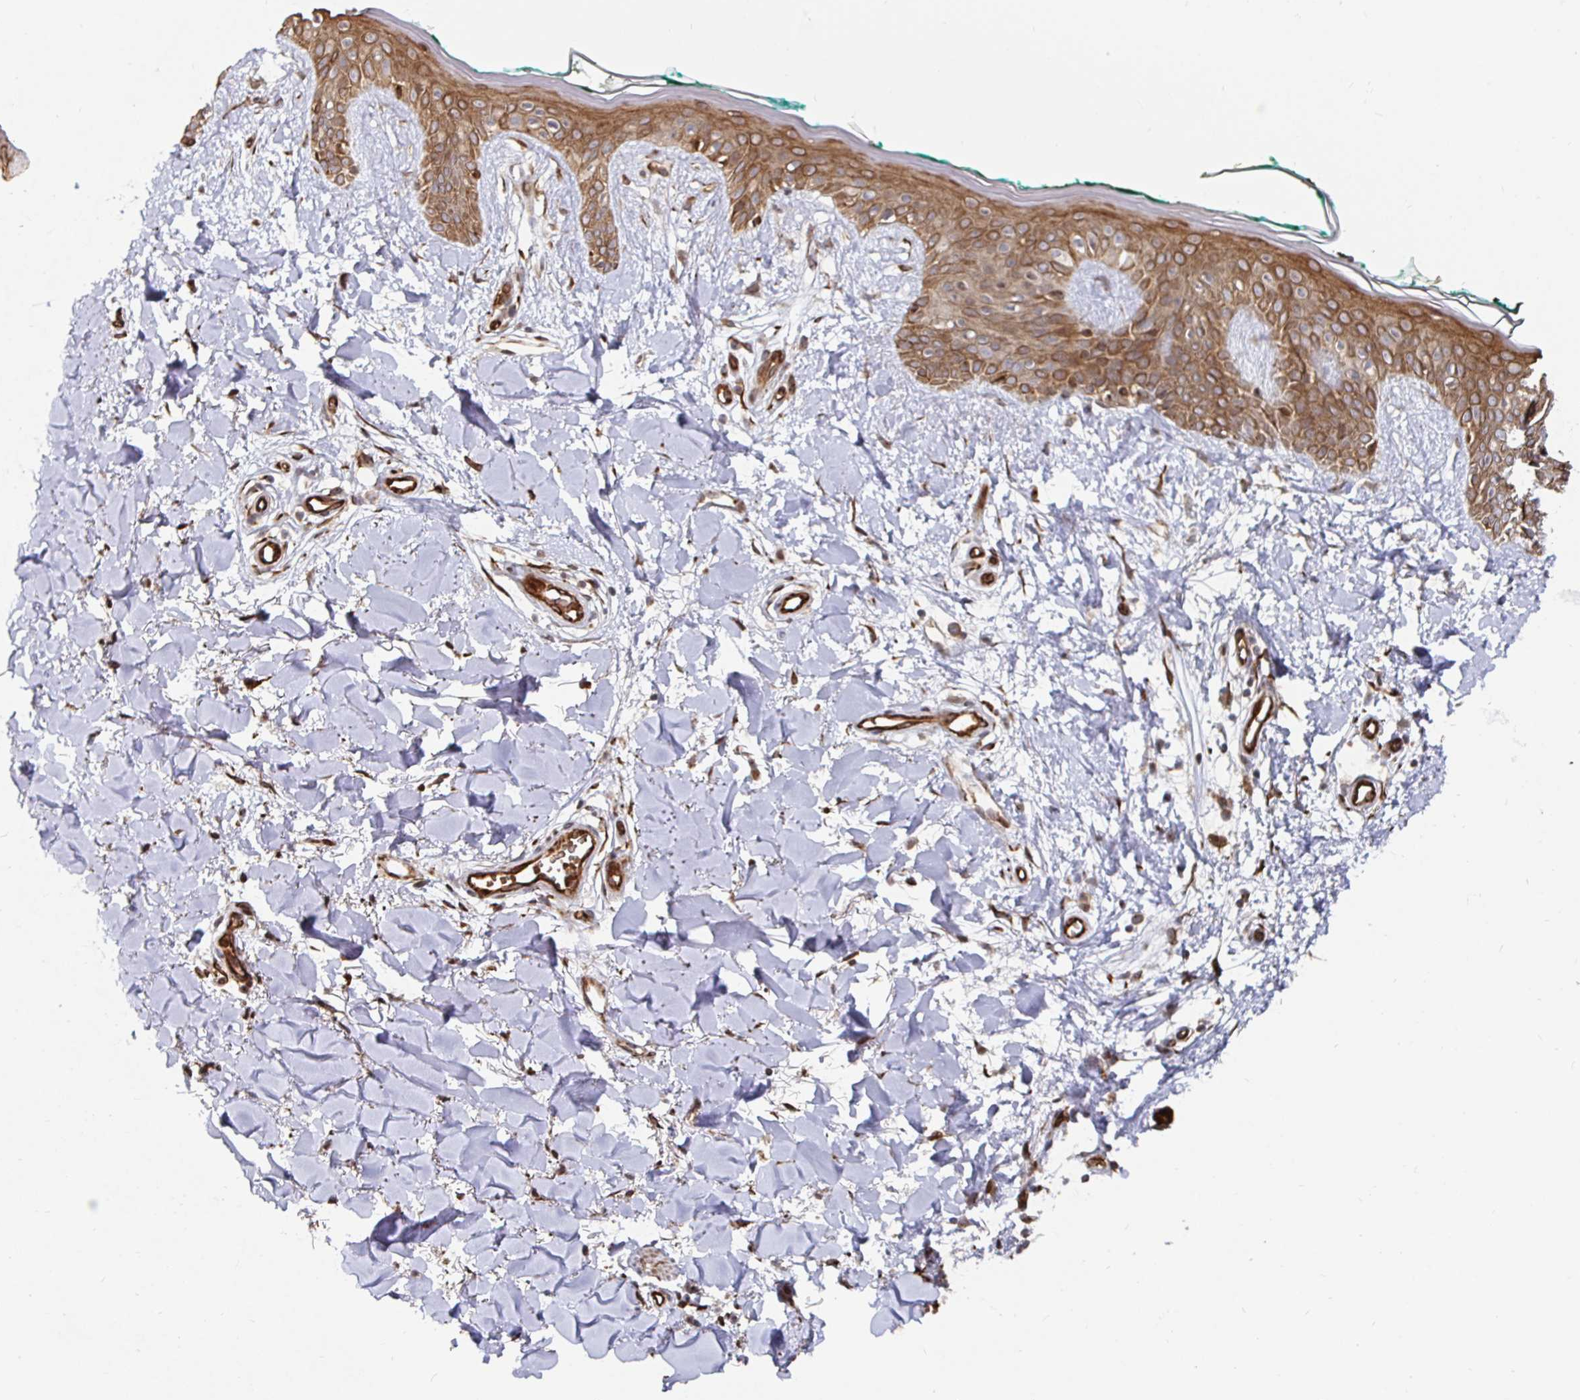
{"staining": {"intensity": "strong", "quantity": ">75%", "location": "cytoplasmic/membranous"}, "tissue": "skin", "cell_type": "Fibroblasts", "image_type": "normal", "snomed": [{"axis": "morphology", "description": "Normal tissue, NOS"}, {"axis": "topography", "description": "Skin"}], "caption": "Fibroblasts display strong cytoplasmic/membranous positivity in about >75% of cells in unremarkable skin. (IHC, brightfield microscopy, high magnification).", "gene": "TBKBP1", "patient": {"sex": "female", "age": 34}}